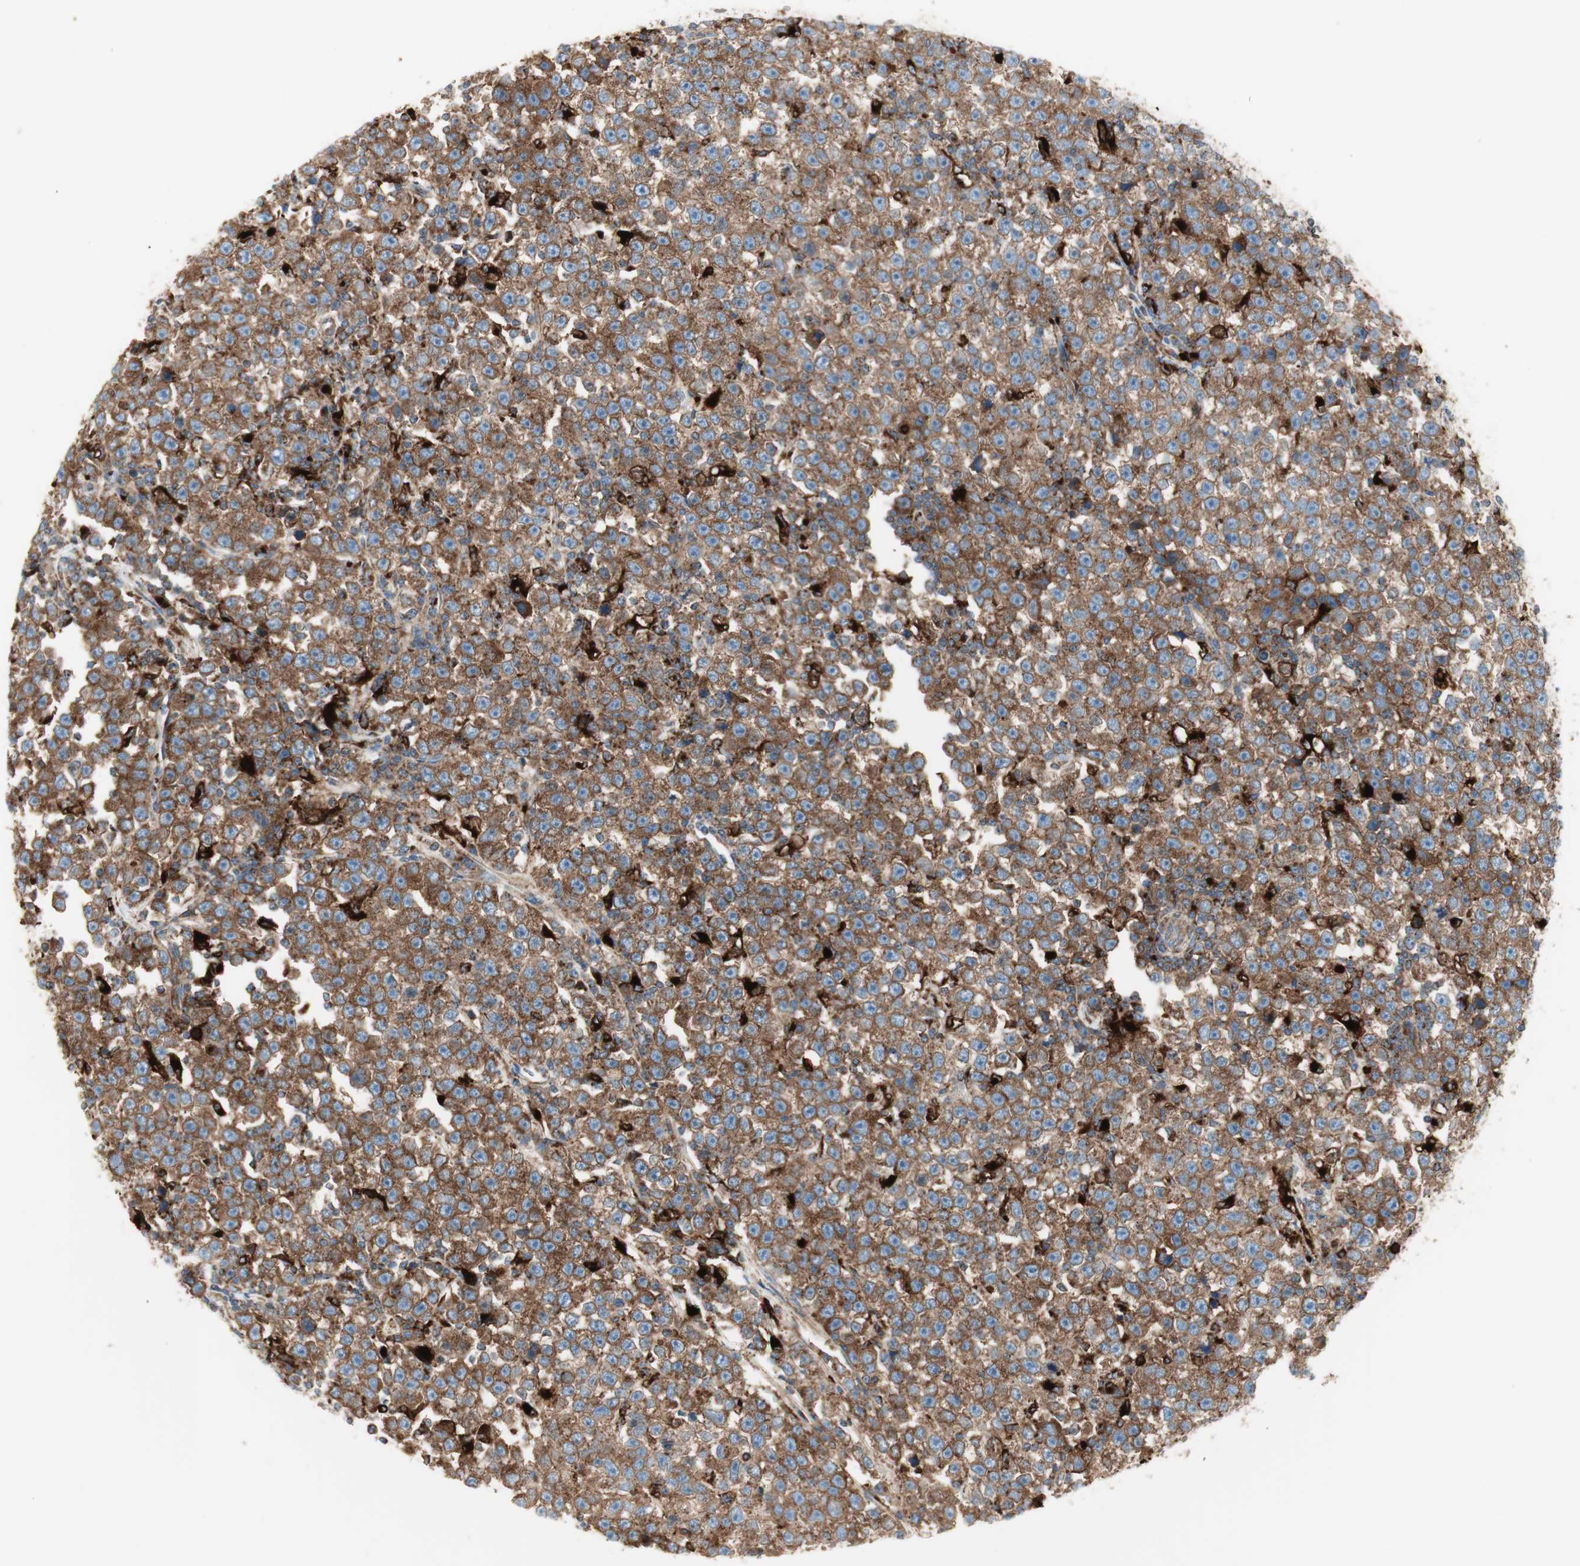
{"staining": {"intensity": "moderate", "quantity": ">75%", "location": "cytoplasmic/membranous"}, "tissue": "testis cancer", "cell_type": "Tumor cells", "image_type": "cancer", "snomed": [{"axis": "morphology", "description": "Seminoma, NOS"}, {"axis": "topography", "description": "Testis"}], "caption": "Tumor cells reveal medium levels of moderate cytoplasmic/membranous expression in approximately >75% of cells in human testis cancer (seminoma).", "gene": "ATP6V1G1", "patient": {"sex": "male", "age": 43}}